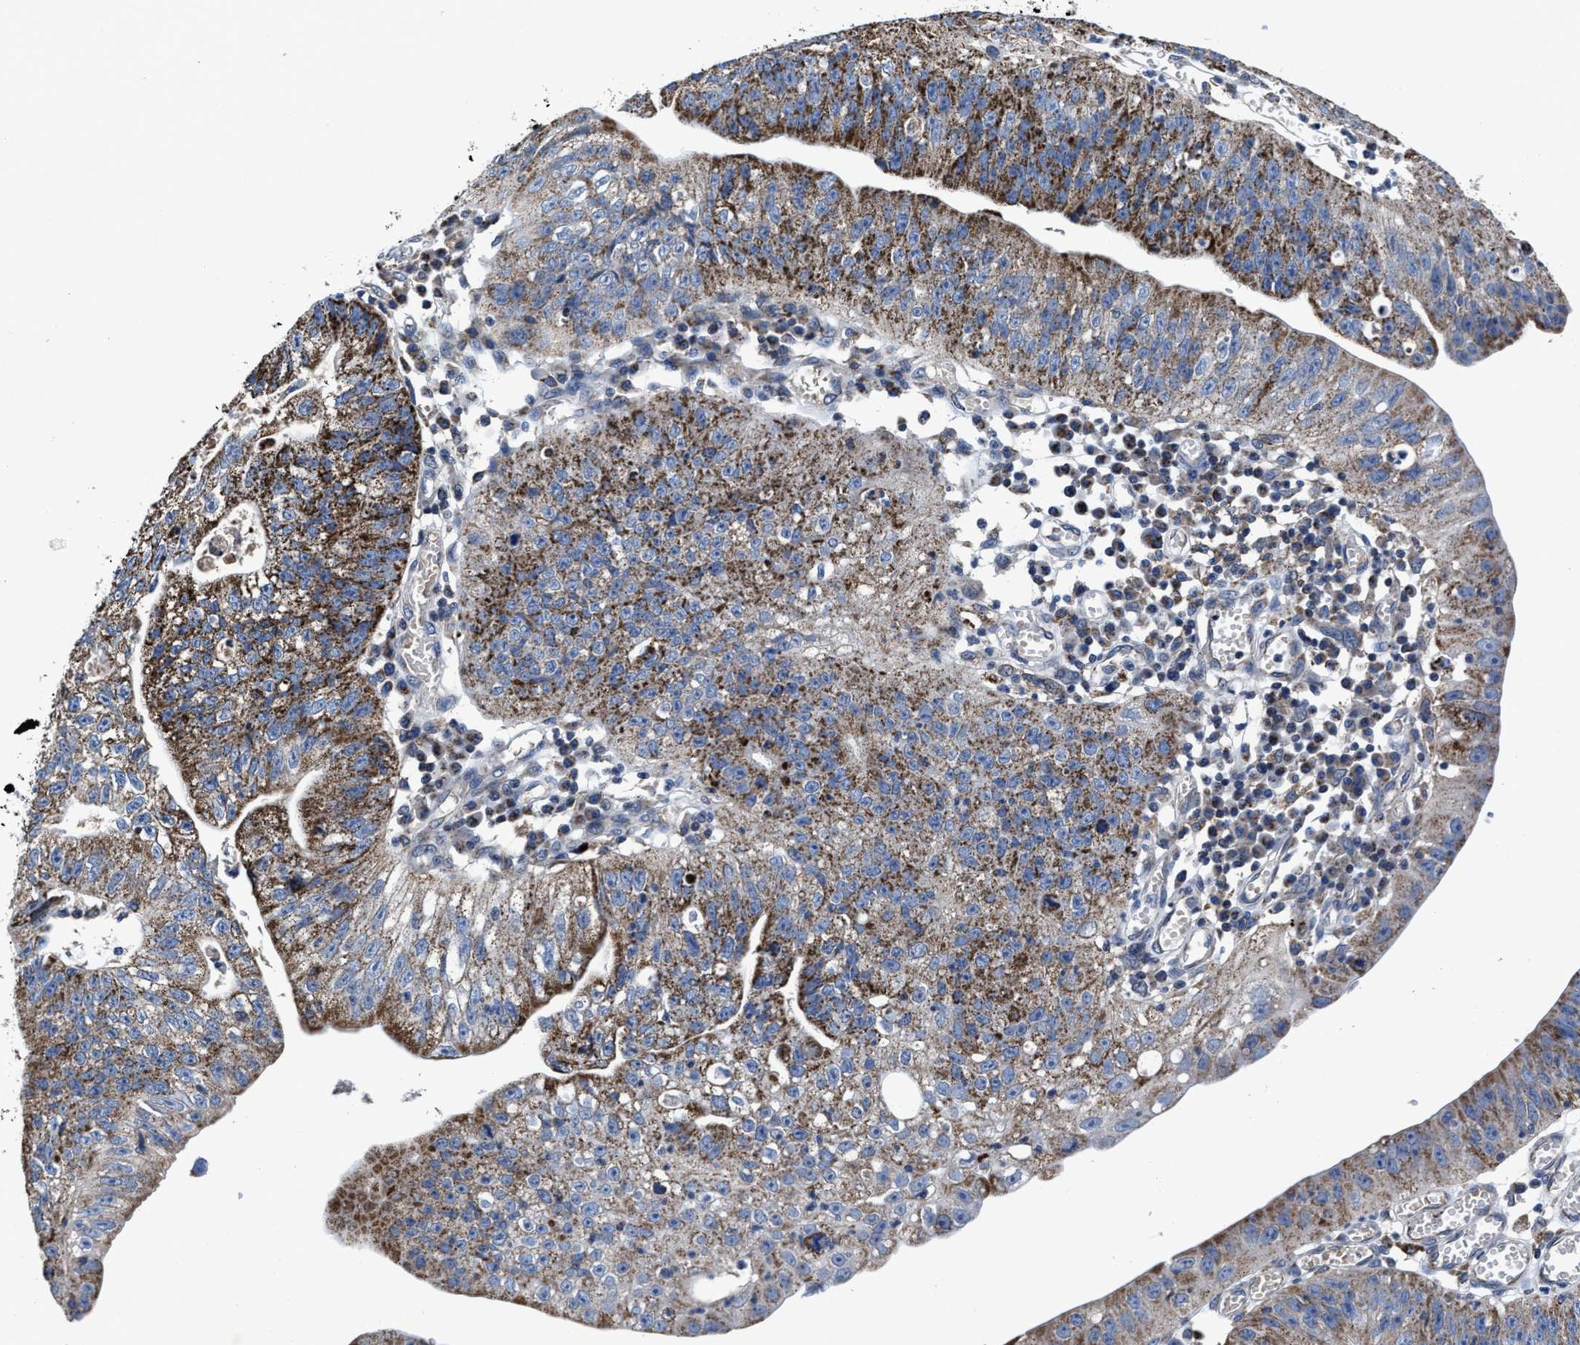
{"staining": {"intensity": "strong", "quantity": ">75%", "location": "cytoplasmic/membranous"}, "tissue": "stomach cancer", "cell_type": "Tumor cells", "image_type": "cancer", "snomed": [{"axis": "morphology", "description": "Adenocarcinoma, NOS"}, {"axis": "topography", "description": "Stomach"}], "caption": "Protein expression analysis of human adenocarcinoma (stomach) reveals strong cytoplasmic/membranous expression in about >75% of tumor cells.", "gene": "CACNA1D", "patient": {"sex": "male", "age": 59}}